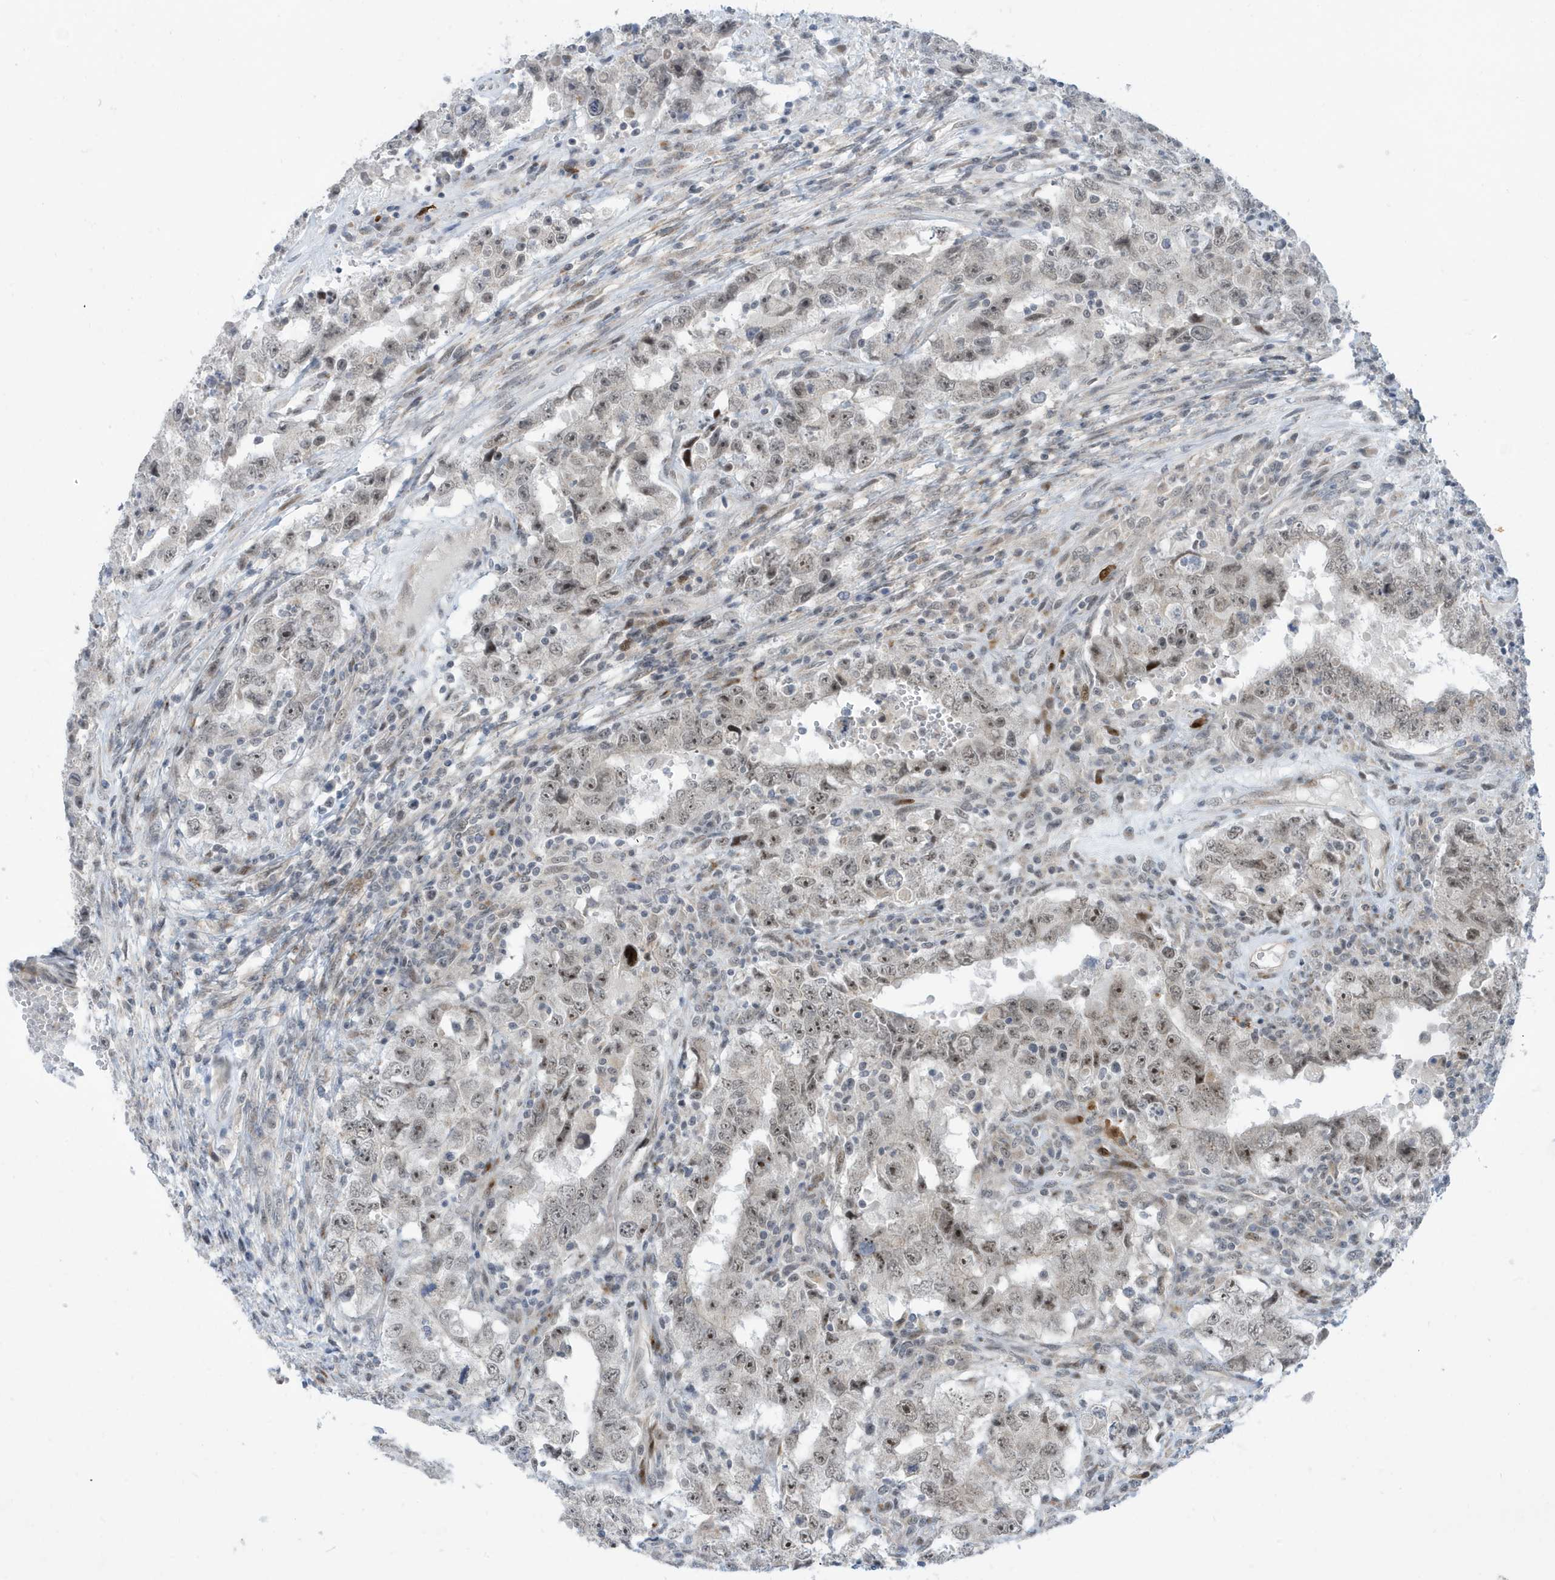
{"staining": {"intensity": "weak", "quantity": "<25%", "location": "nuclear"}, "tissue": "testis cancer", "cell_type": "Tumor cells", "image_type": "cancer", "snomed": [{"axis": "morphology", "description": "Carcinoma, Embryonal, NOS"}, {"axis": "topography", "description": "Testis"}], "caption": "High magnification brightfield microscopy of embryonal carcinoma (testis) stained with DAB (brown) and counterstained with hematoxylin (blue): tumor cells show no significant staining. Nuclei are stained in blue.", "gene": "FAM9B", "patient": {"sex": "male", "age": 26}}